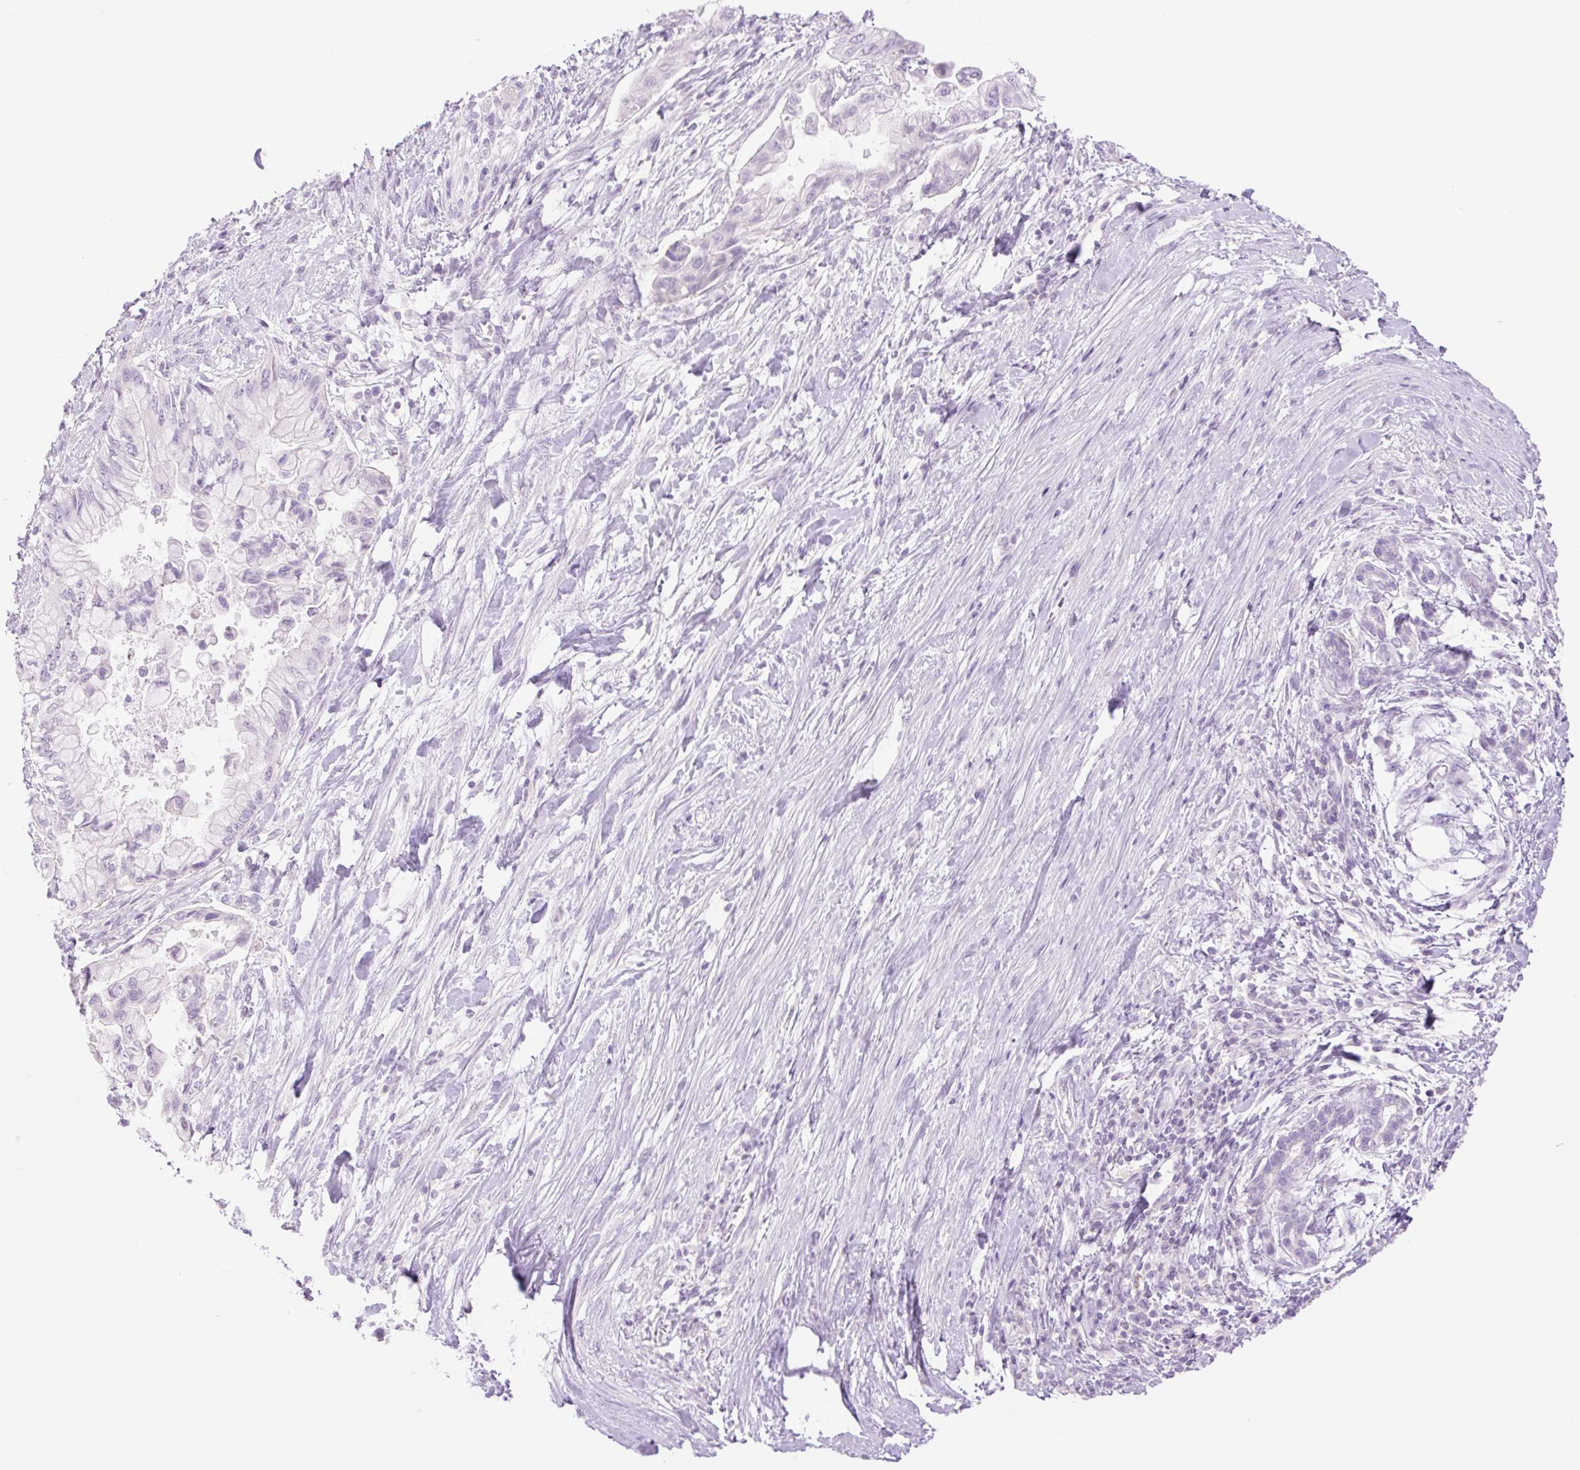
{"staining": {"intensity": "negative", "quantity": "none", "location": "none"}, "tissue": "pancreatic cancer", "cell_type": "Tumor cells", "image_type": "cancer", "snomed": [{"axis": "morphology", "description": "Adenocarcinoma, NOS"}, {"axis": "topography", "description": "Pancreas"}], "caption": "This photomicrograph is of adenocarcinoma (pancreatic) stained with IHC to label a protein in brown with the nuclei are counter-stained blue. There is no staining in tumor cells. (DAB immunohistochemistry visualized using brightfield microscopy, high magnification).", "gene": "TBX15", "patient": {"sex": "male", "age": 48}}